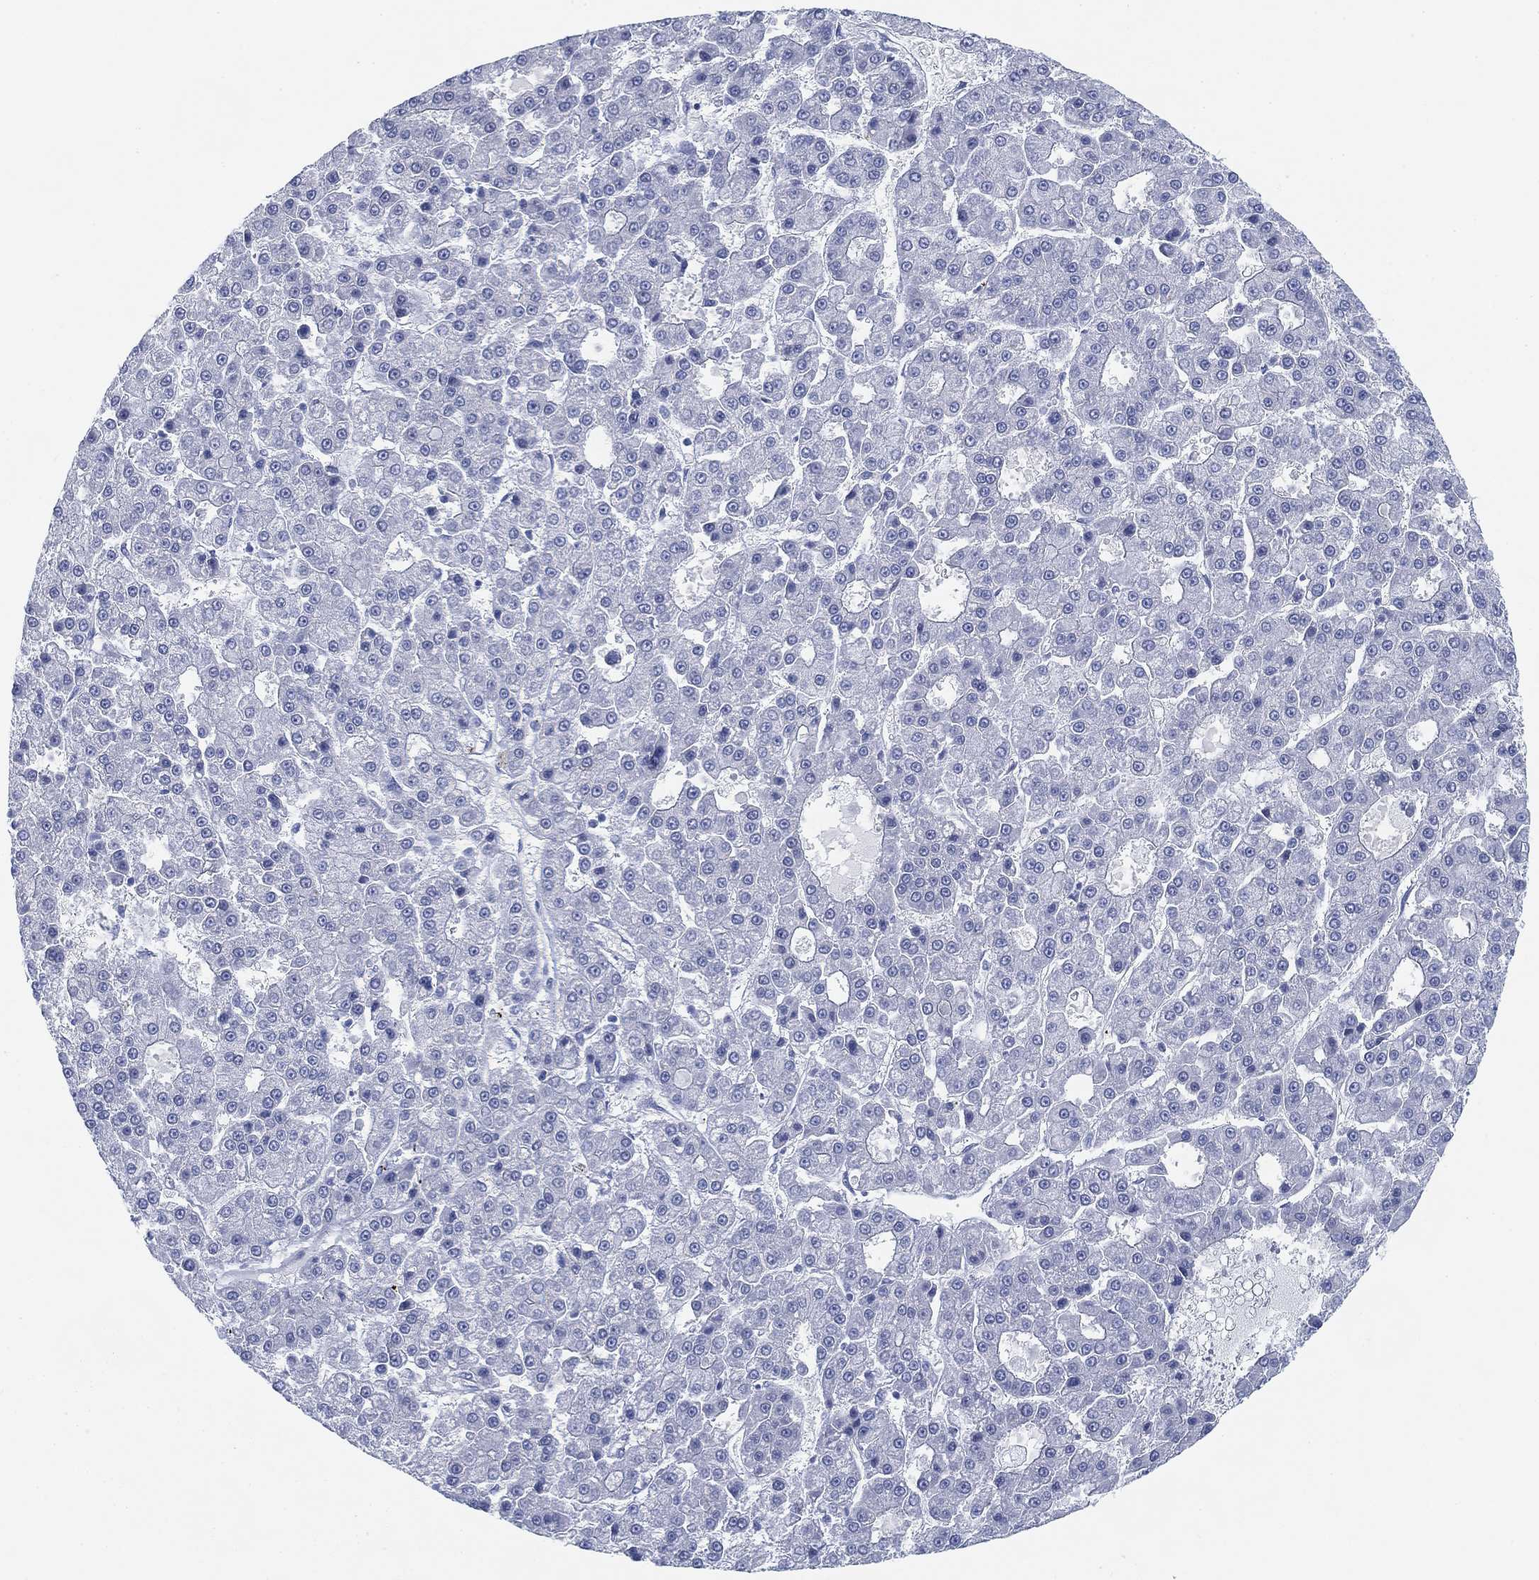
{"staining": {"intensity": "negative", "quantity": "none", "location": "none"}, "tissue": "liver cancer", "cell_type": "Tumor cells", "image_type": "cancer", "snomed": [{"axis": "morphology", "description": "Carcinoma, Hepatocellular, NOS"}, {"axis": "topography", "description": "Liver"}], "caption": "Immunohistochemistry of liver cancer demonstrates no expression in tumor cells.", "gene": "GCNA", "patient": {"sex": "male", "age": 70}}